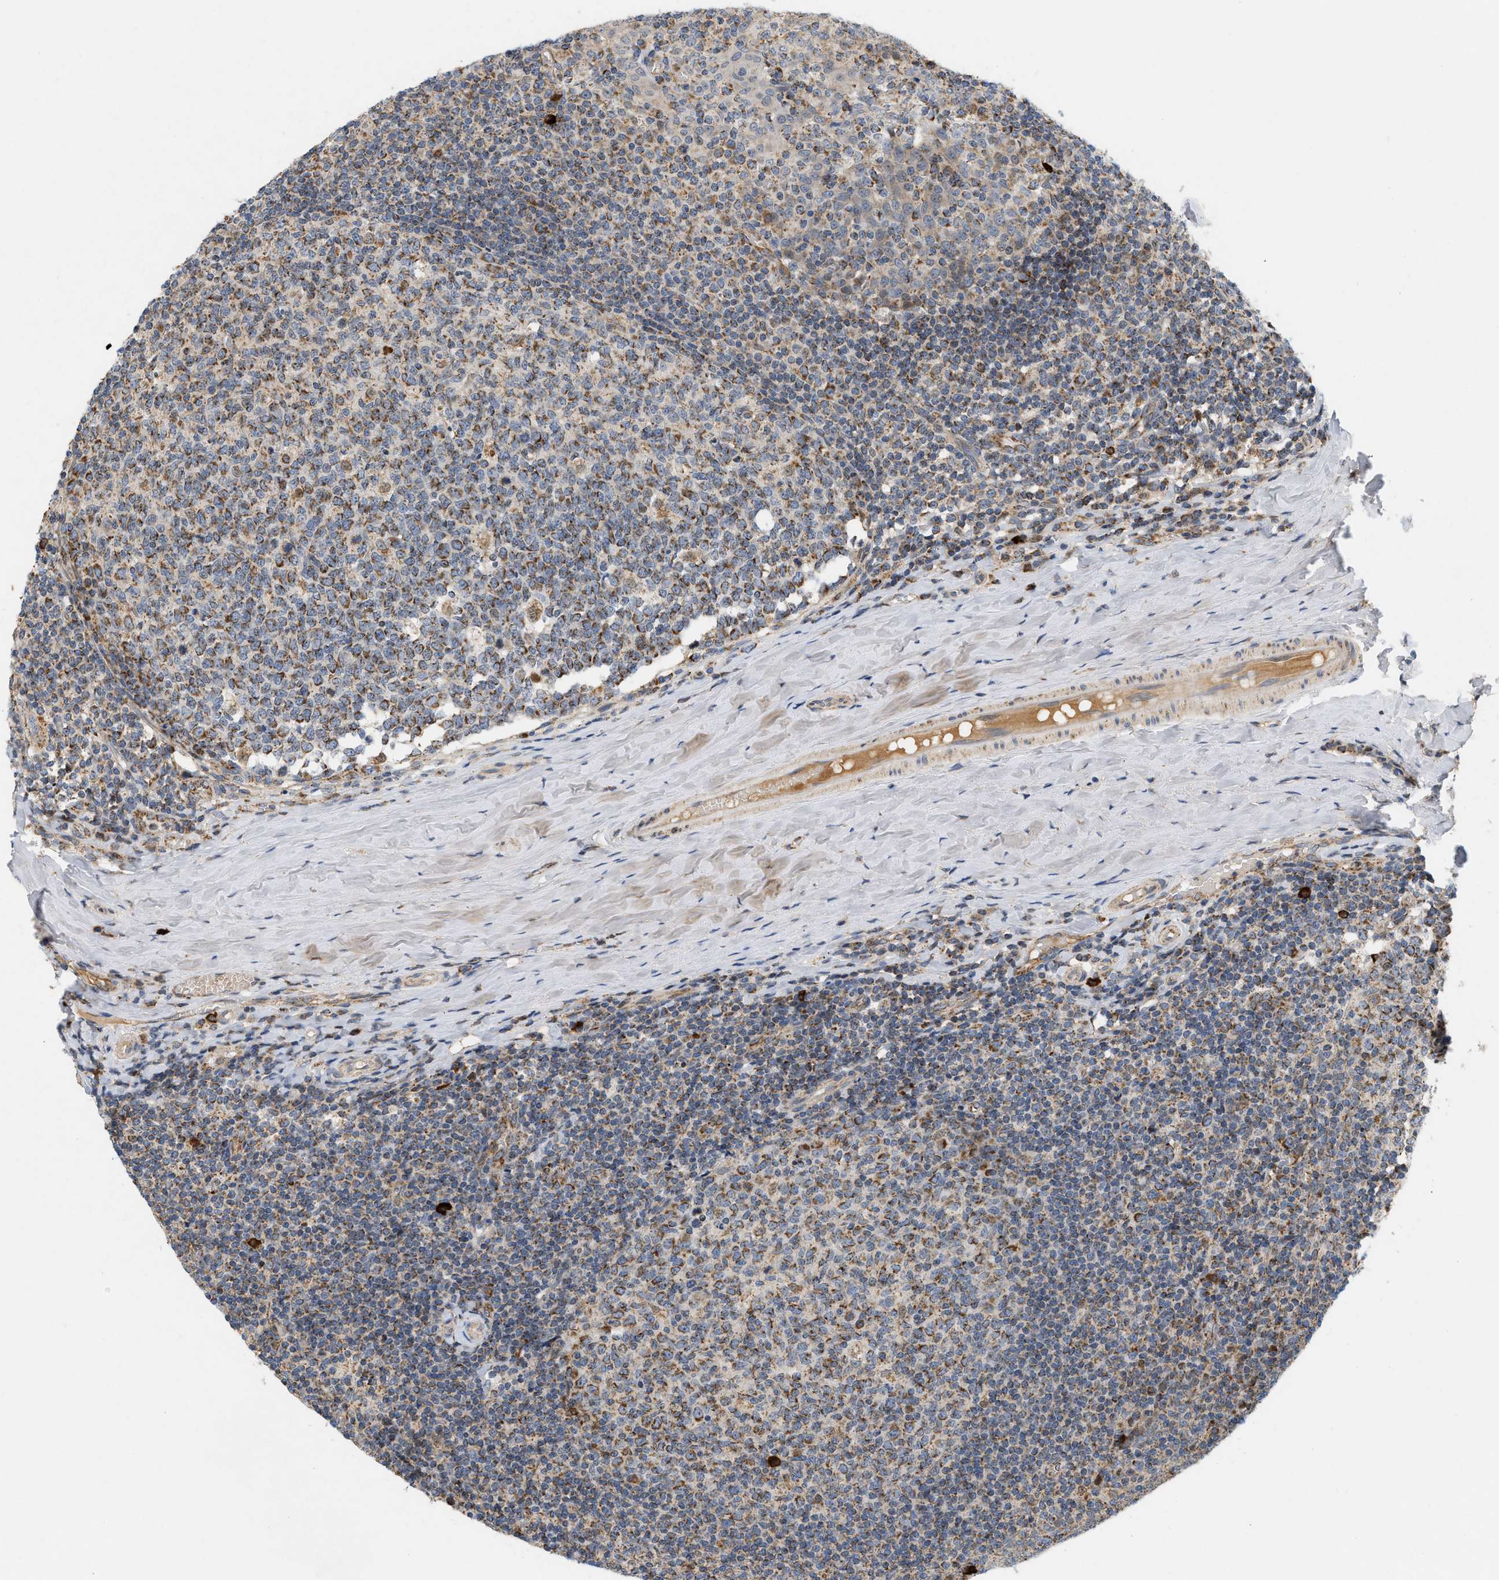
{"staining": {"intensity": "moderate", "quantity": ">75%", "location": "cytoplasmic/membranous"}, "tissue": "tonsil", "cell_type": "Germinal center cells", "image_type": "normal", "snomed": [{"axis": "morphology", "description": "Normal tissue, NOS"}, {"axis": "topography", "description": "Tonsil"}], "caption": "Approximately >75% of germinal center cells in unremarkable human tonsil display moderate cytoplasmic/membranous protein positivity as visualized by brown immunohistochemical staining.", "gene": "MCU", "patient": {"sex": "female", "age": 19}}